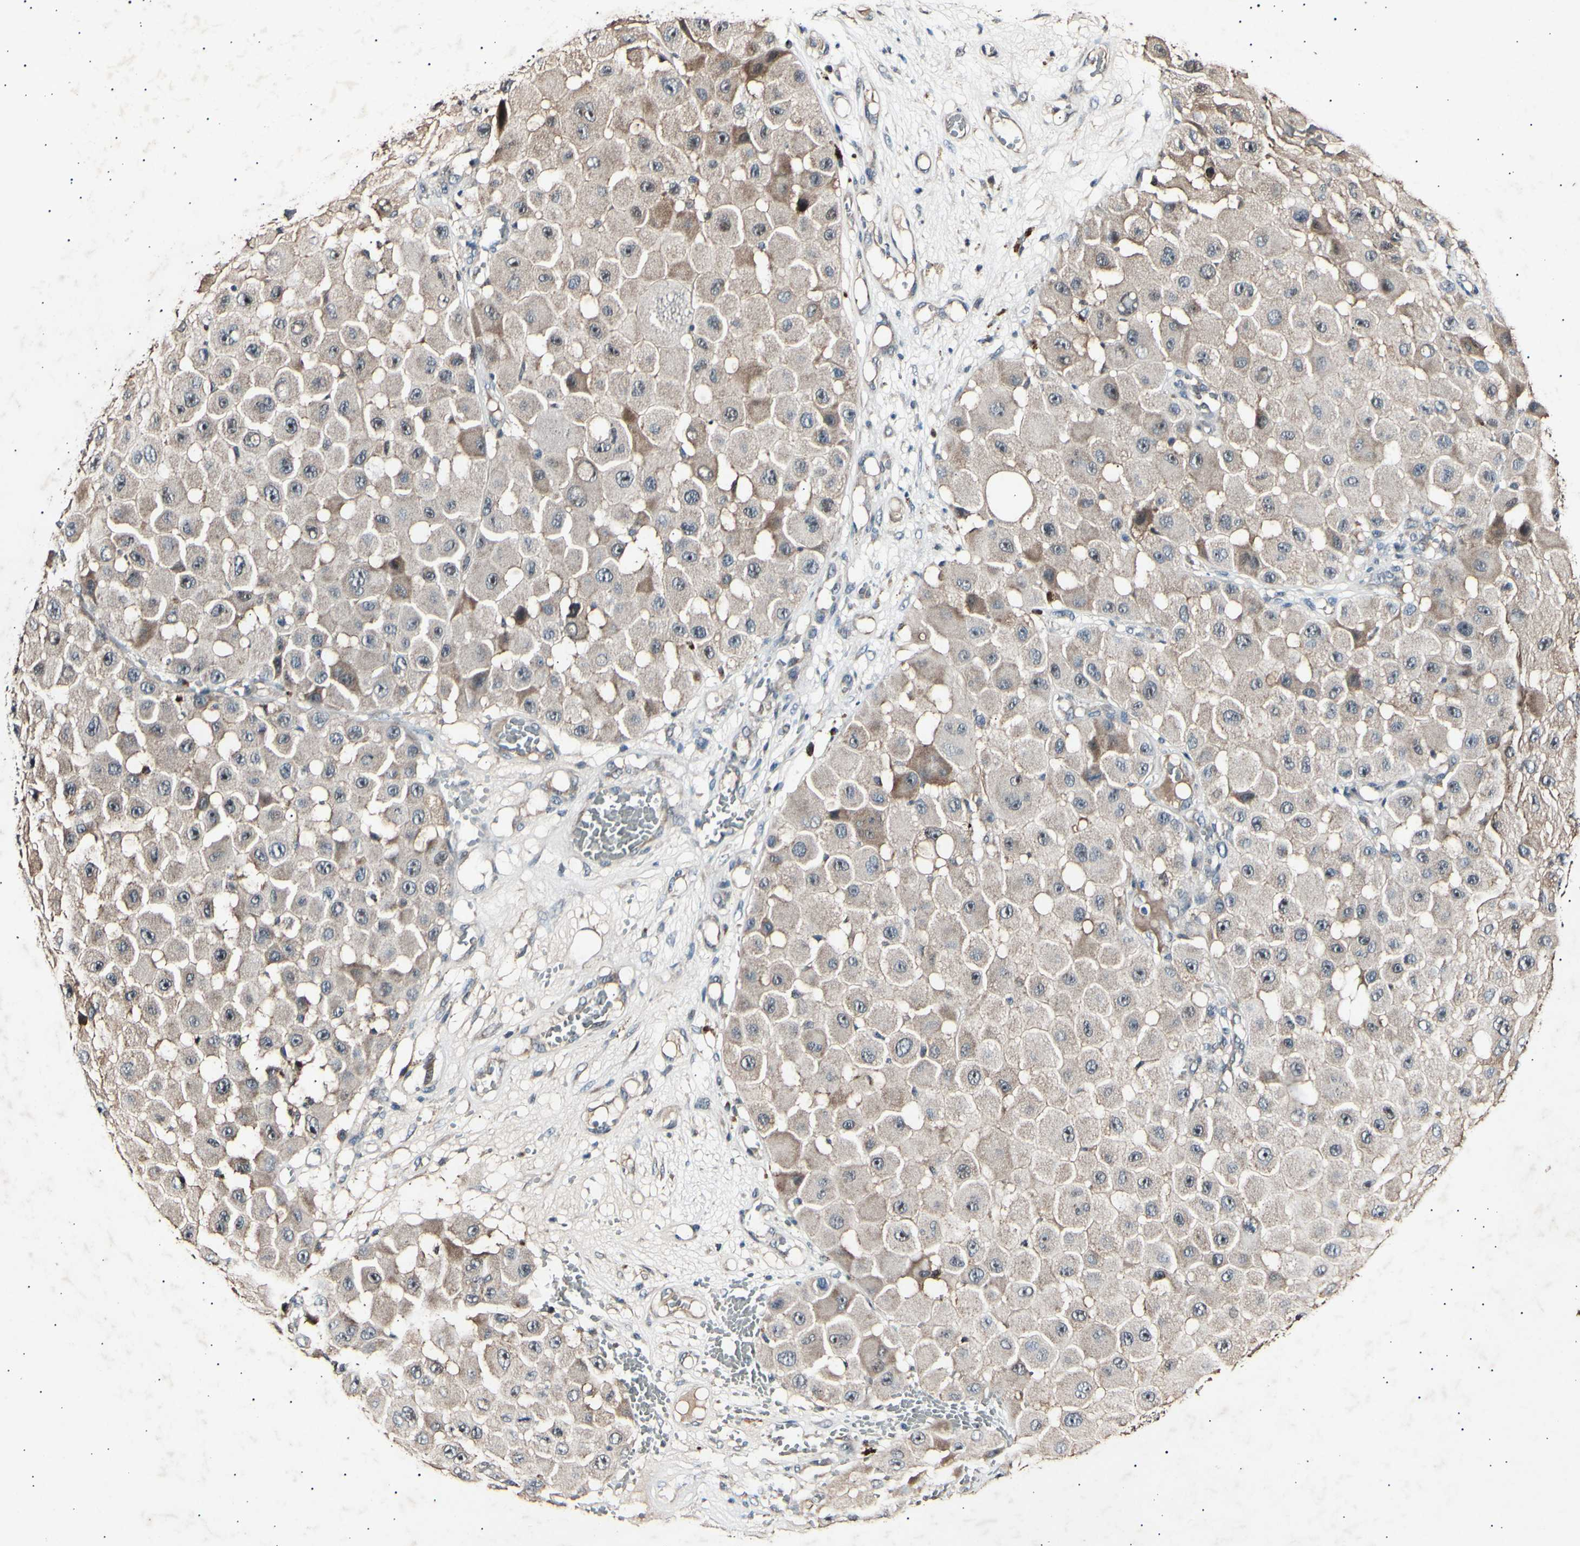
{"staining": {"intensity": "weak", "quantity": ">75%", "location": "cytoplasmic/membranous"}, "tissue": "melanoma", "cell_type": "Tumor cells", "image_type": "cancer", "snomed": [{"axis": "morphology", "description": "Malignant melanoma, NOS"}, {"axis": "topography", "description": "Skin"}], "caption": "Melanoma stained with immunohistochemistry (IHC) displays weak cytoplasmic/membranous positivity in about >75% of tumor cells.", "gene": "ADCY3", "patient": {"sex": "female", "age": 81}}